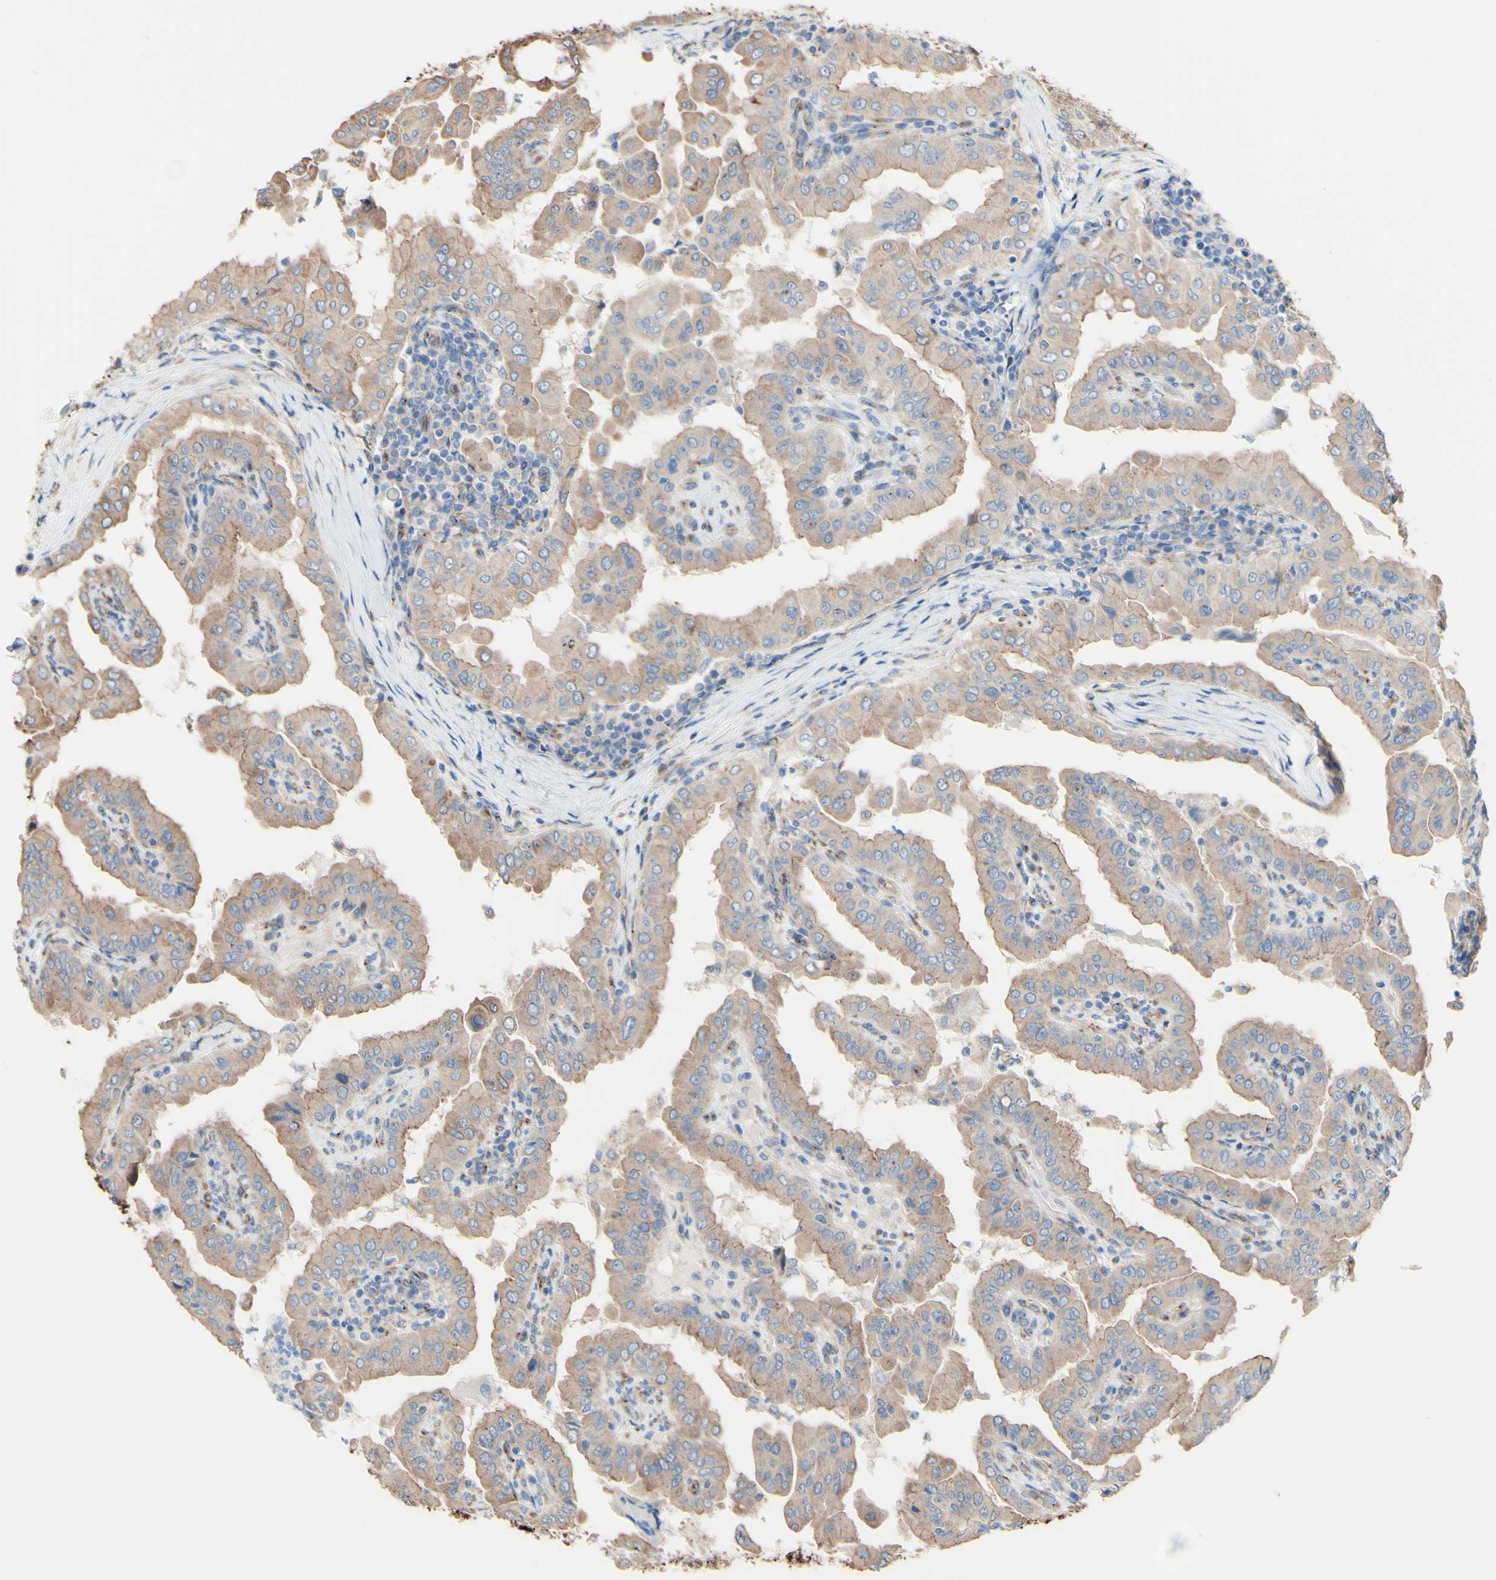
{"staining": {"intensity": "moderate", "quantity": ">75%", "location": "cytoplasmic/membranous"}, "tissue": "thyroid cancer", "cell_type": "Tumor cells", "image_type": "cancer", "snomed": [{"axis": "morphology", "description": "Papillary adenocarcinoma, NOS"}, {"axis": "topography", "description": "Thyroid gland"}], "caption": "Protein staining displays moderate cytoplasmic/membranous staining in about >75% of tumor cells in thyroid cancer. The staining was performed using DAB to visualize the protein expression in brown, while the nuclei were stained in blue with hematoxylin (Magnification: 20x).", "gene": "LRIG3", "patient": {"sex": "male", "age": 33}}